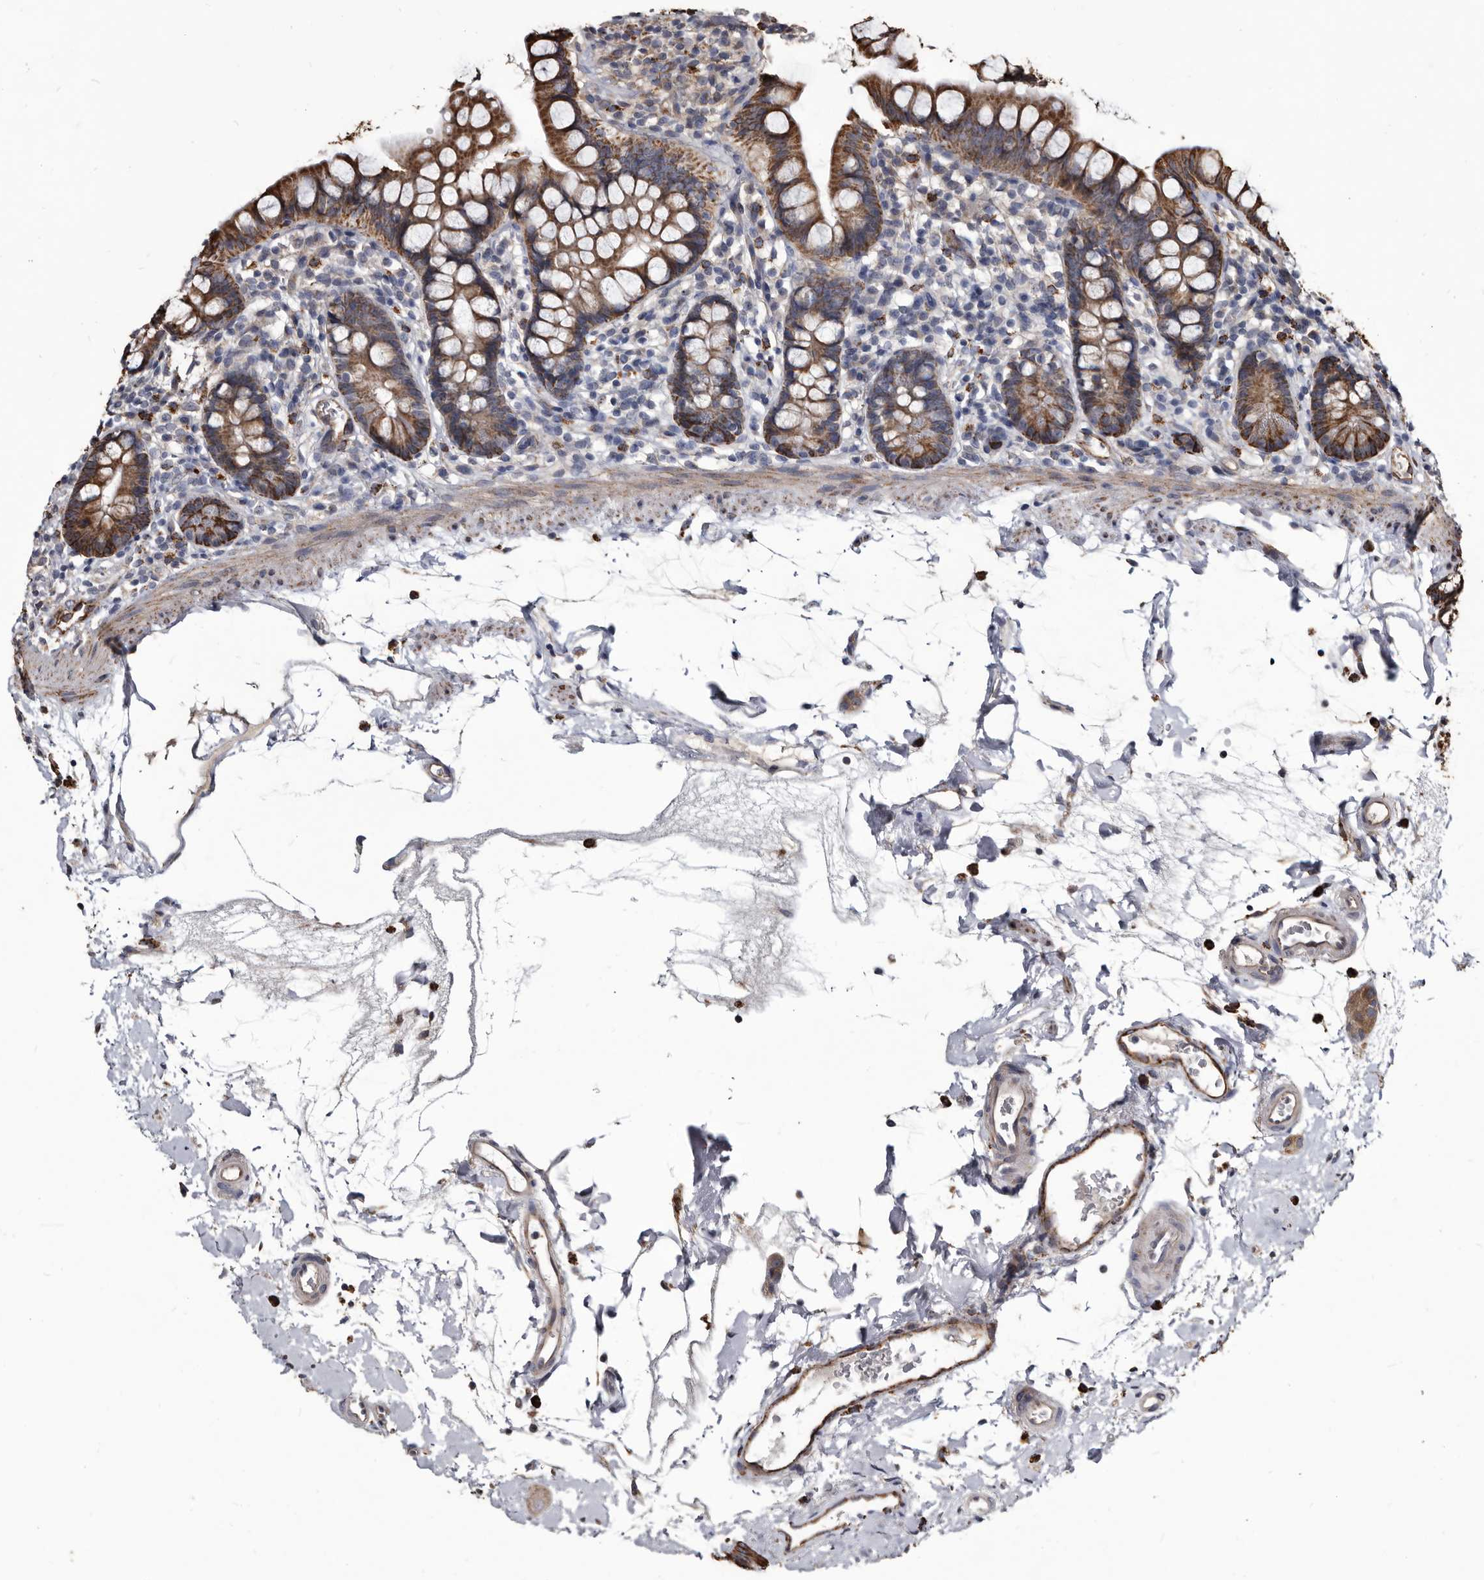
{"staining": {"intensity": "moderate", "quantity": ">75%", "location": "cytoplasmic/membranous"}, "tissue": "small intestine", "cell_type": "Glandular cells", "image_type": "normal", "snomed": [{"axis": "morphology", "description": "Normal tissue, NOS"}, {"axis": "topography", "description": "Small intestine"}], "caption": "DAB immunohistochemical staining of unremarkable human small intestine shows moderate cytoplasmic/membranous protein positivity in about >75% of glandular cells.", "gene": "CTSA", "patient": {"sex": "female", "age": 84}}